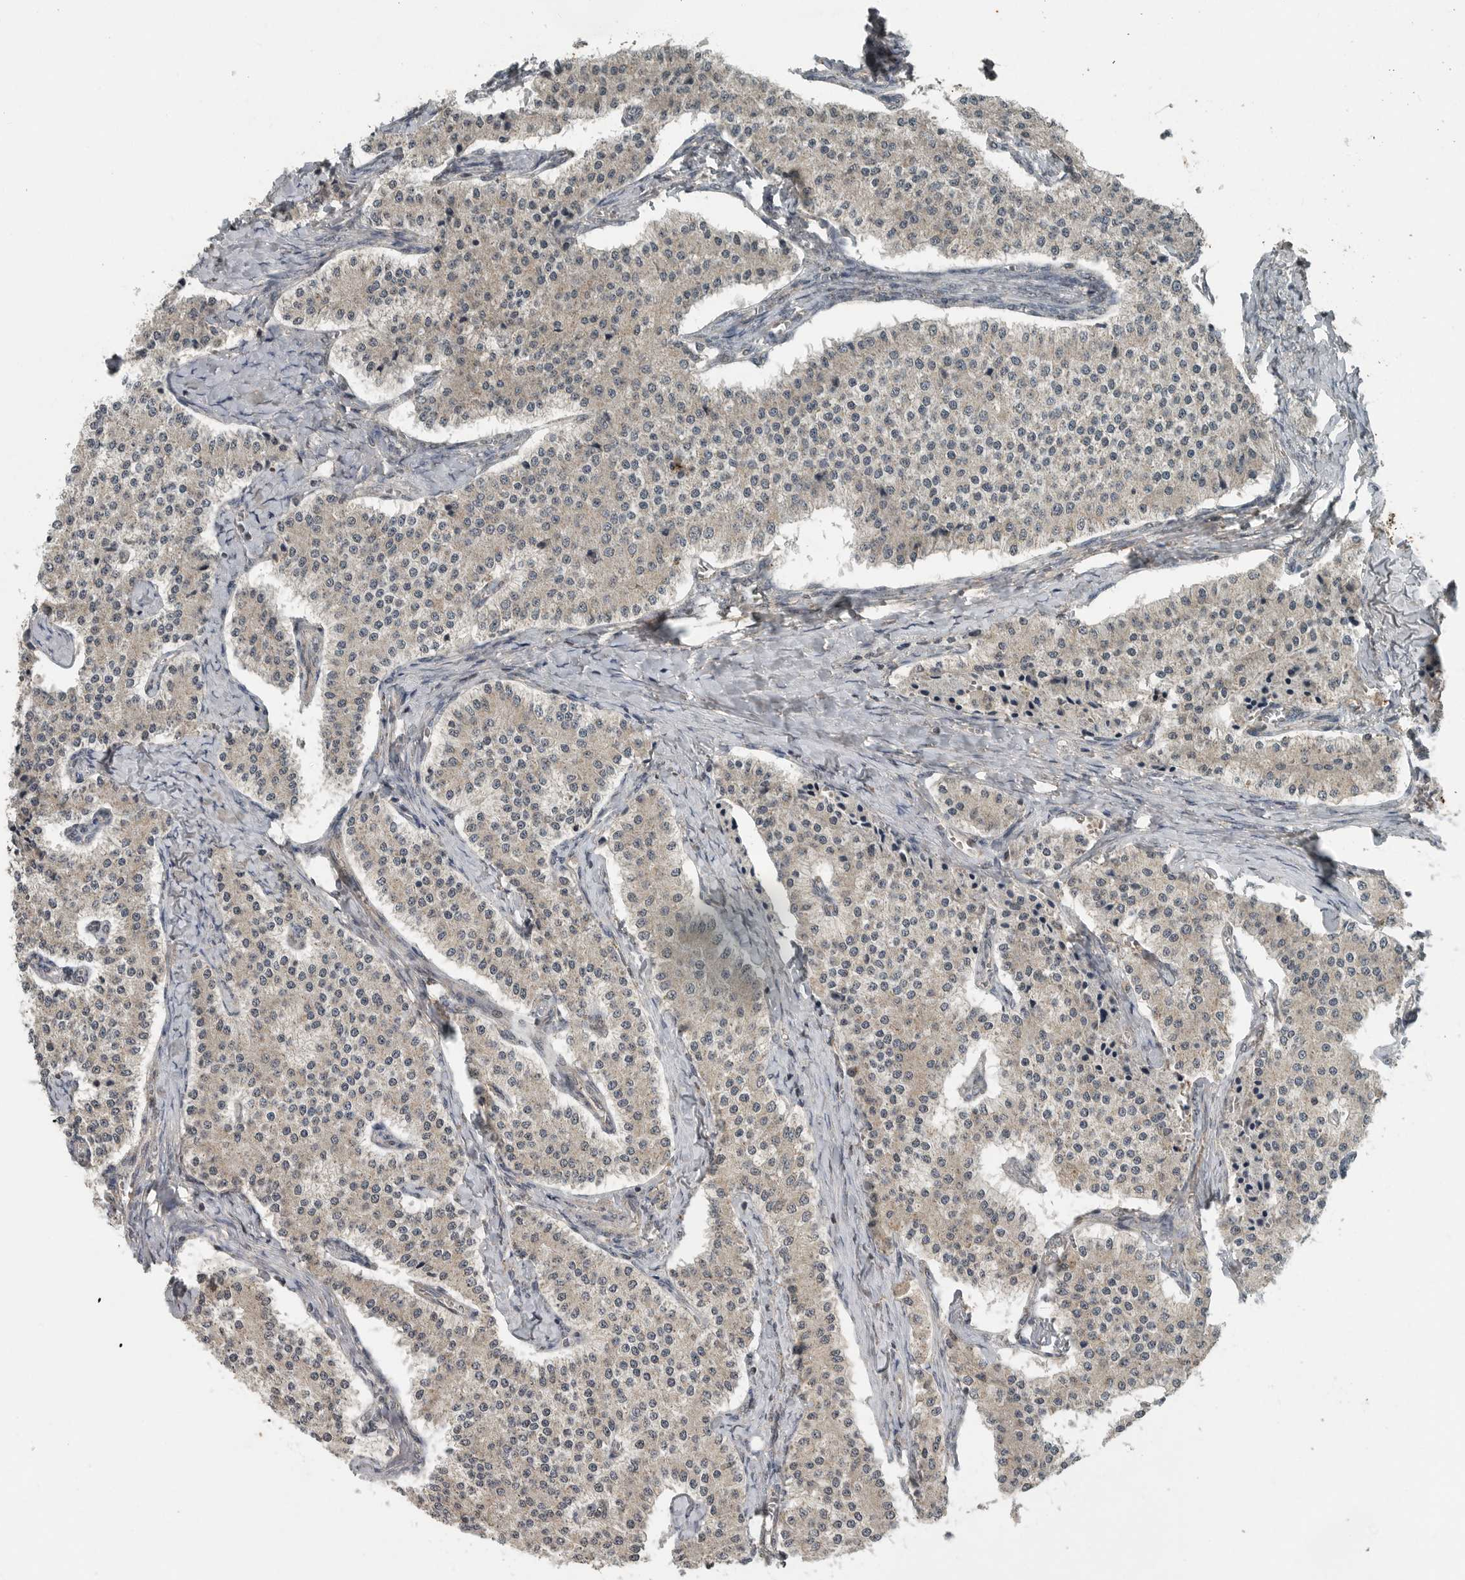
{"staining": {"intensity": "weak", "quantity": "<25%", "location": "cytoplasmic/membranous"}, "tissue": "carcinoid", "cell_type": "Tumor cells", "image_type": "cancer", "snomed": [{"axis": "morphology", "description": "Carcinoid, malignant, NOS"}, {"axis": "topography", "description": "Colon"}], "caption": "IHC image of human carcinoid stained for a protein (brown), which shows no expression in tumor cells.", "gene": "IL6ST", "patient": {"sex": "female", "age": 52}}